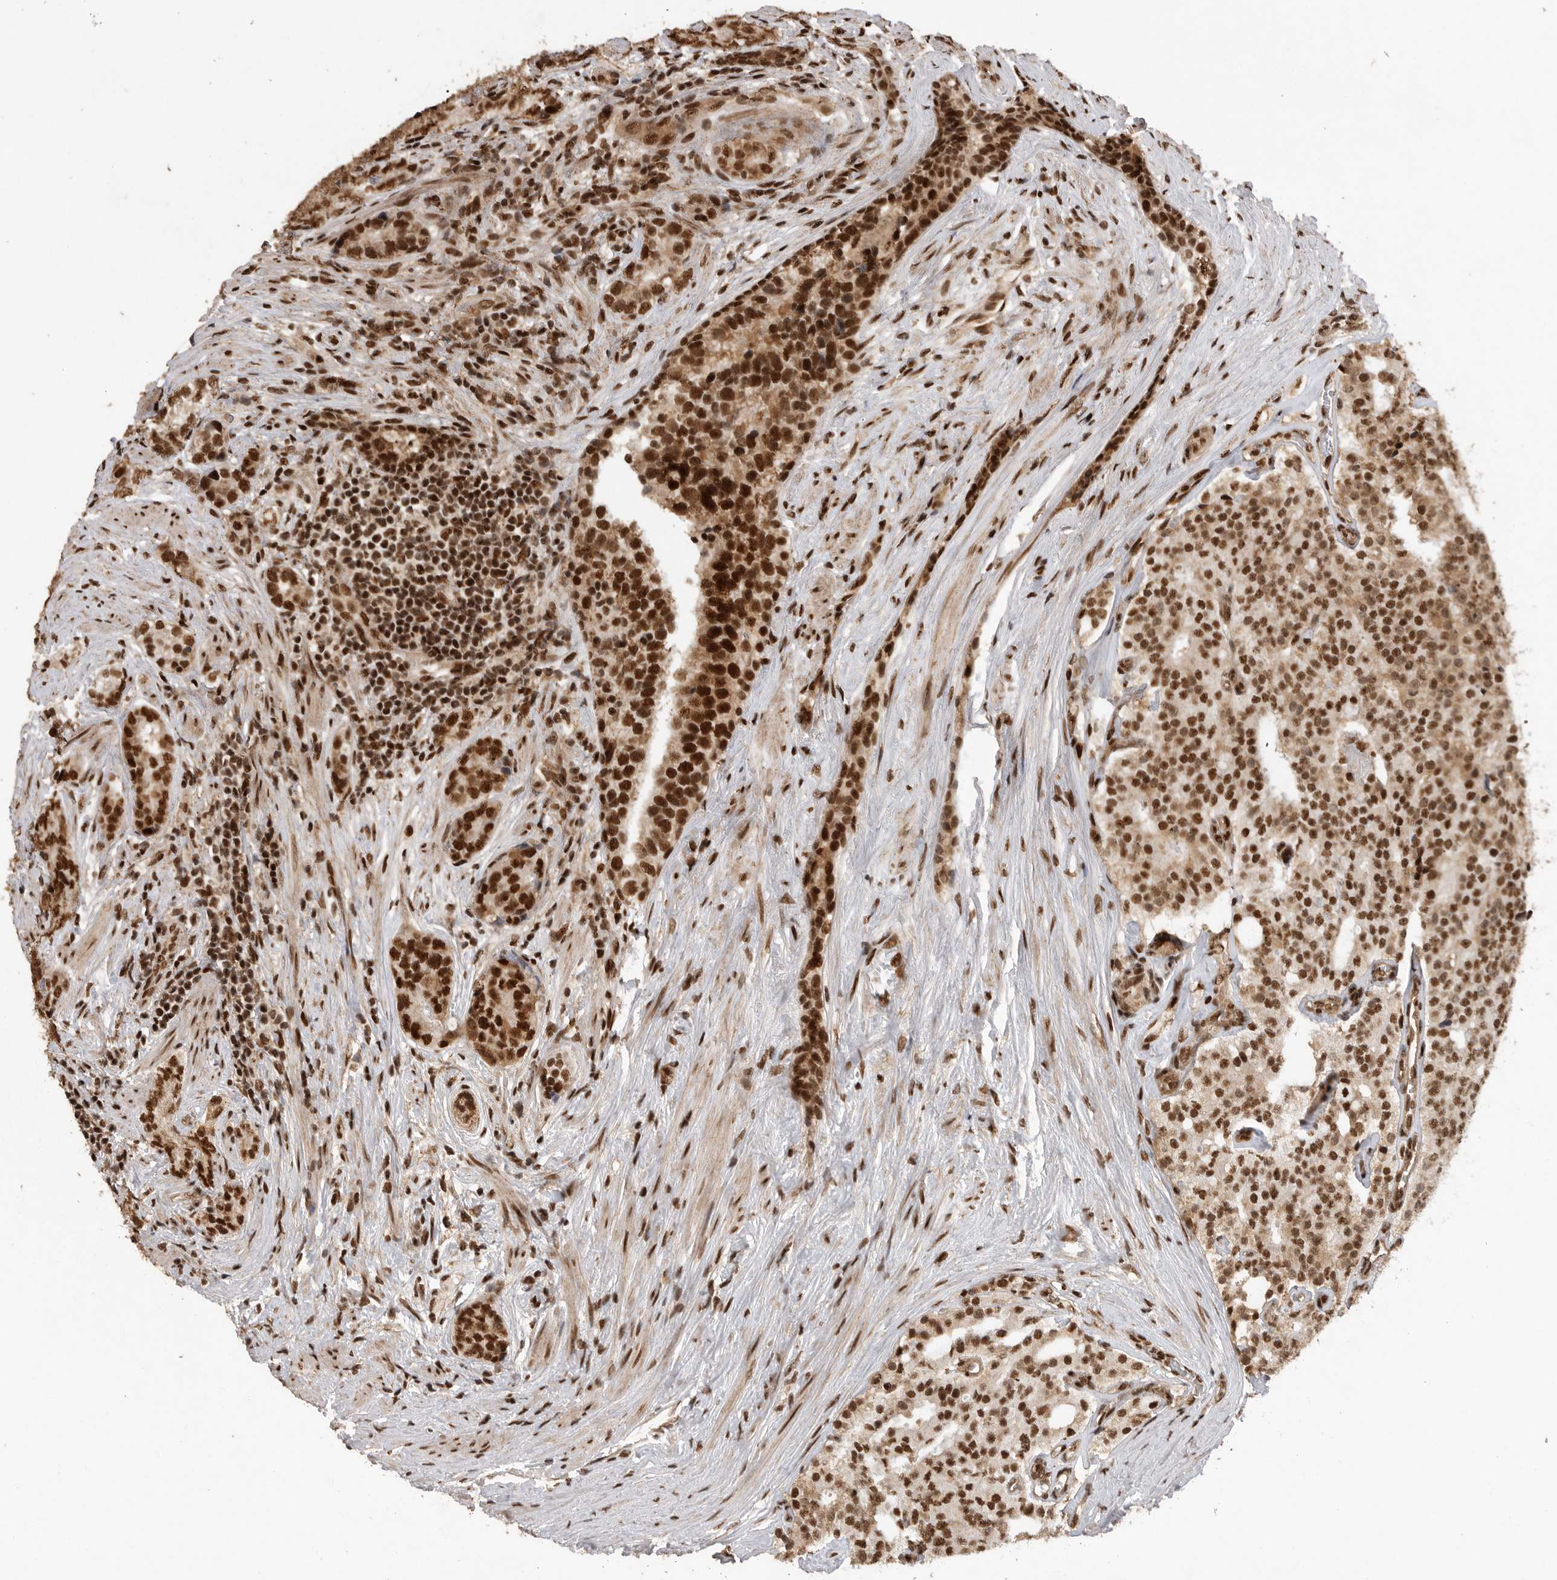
{"staining": {"intensity": "strong", "quantity": ">75%", "location": "nuclear"}, "tissue": "prostate cancer", "cell_type": "Tumor cells", "image_type": "cancer", "snomed": [{"axis": "morphology", "description": "Adenocarcinoma, High grade"}, {"axis": "topography", "description": "Prostate"}], "caption": "A brown stain highlights strong nuclear expression of a protein in human high-grade adenocarcinoma (prostate) tumor cells. The staining was performed using DAB to visualize the protein expression in brown, while the nuclei were stained in blue with hematoxylin (Magnification: 20x).", "gene": "PPP1R8", "patient": {"sex": "male", "age": 56}}